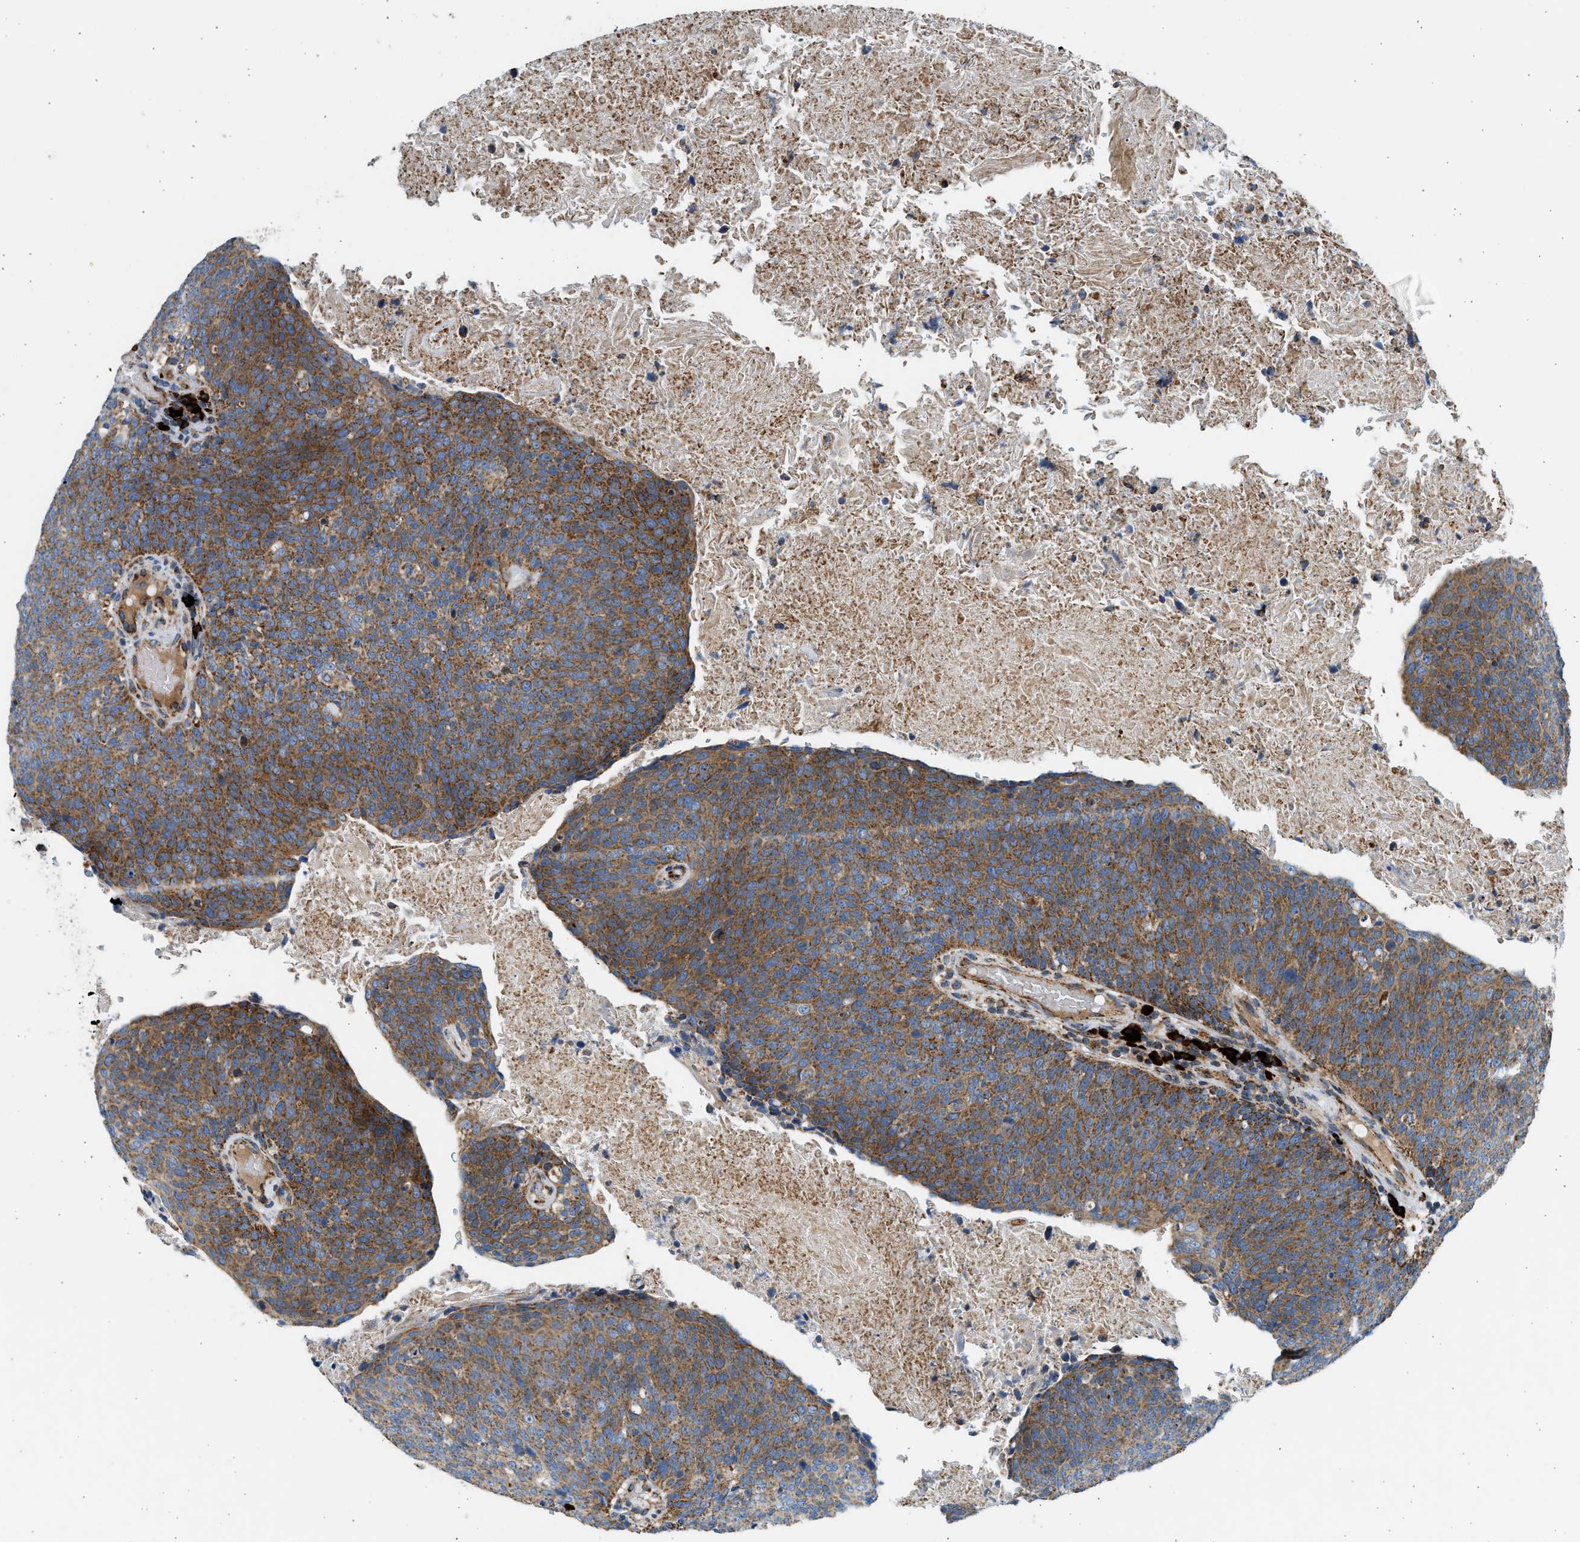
{"staining": {"intensity": "moderate", "quantity": ">75%", "location": "cytoplasmic/membranous"}, "tissue": "head and neck cancer", "cell_type": "Tumor cells", "image_type": "cancer", "snomed": [{"axis": "morphology", "description": "Squamous cell carcinoma, NOS"}, {"axis": "morphology", "description": "Squamous cell carcinoma, metastatic, NOS"}, {"axis": "topography", "description": "Lymph node"}, {"axis": "topography", "description": "Head-Neck"}], "caption": "The photomicrograph reveals staining of head and neck cancer (squamous cell carcinoma), revealing moderate cytoplasmic/membranous protein expression (brown color) within tumor cells.", "gene": "KCNMB3", "patient": {"sex": "male", "age": 62}}